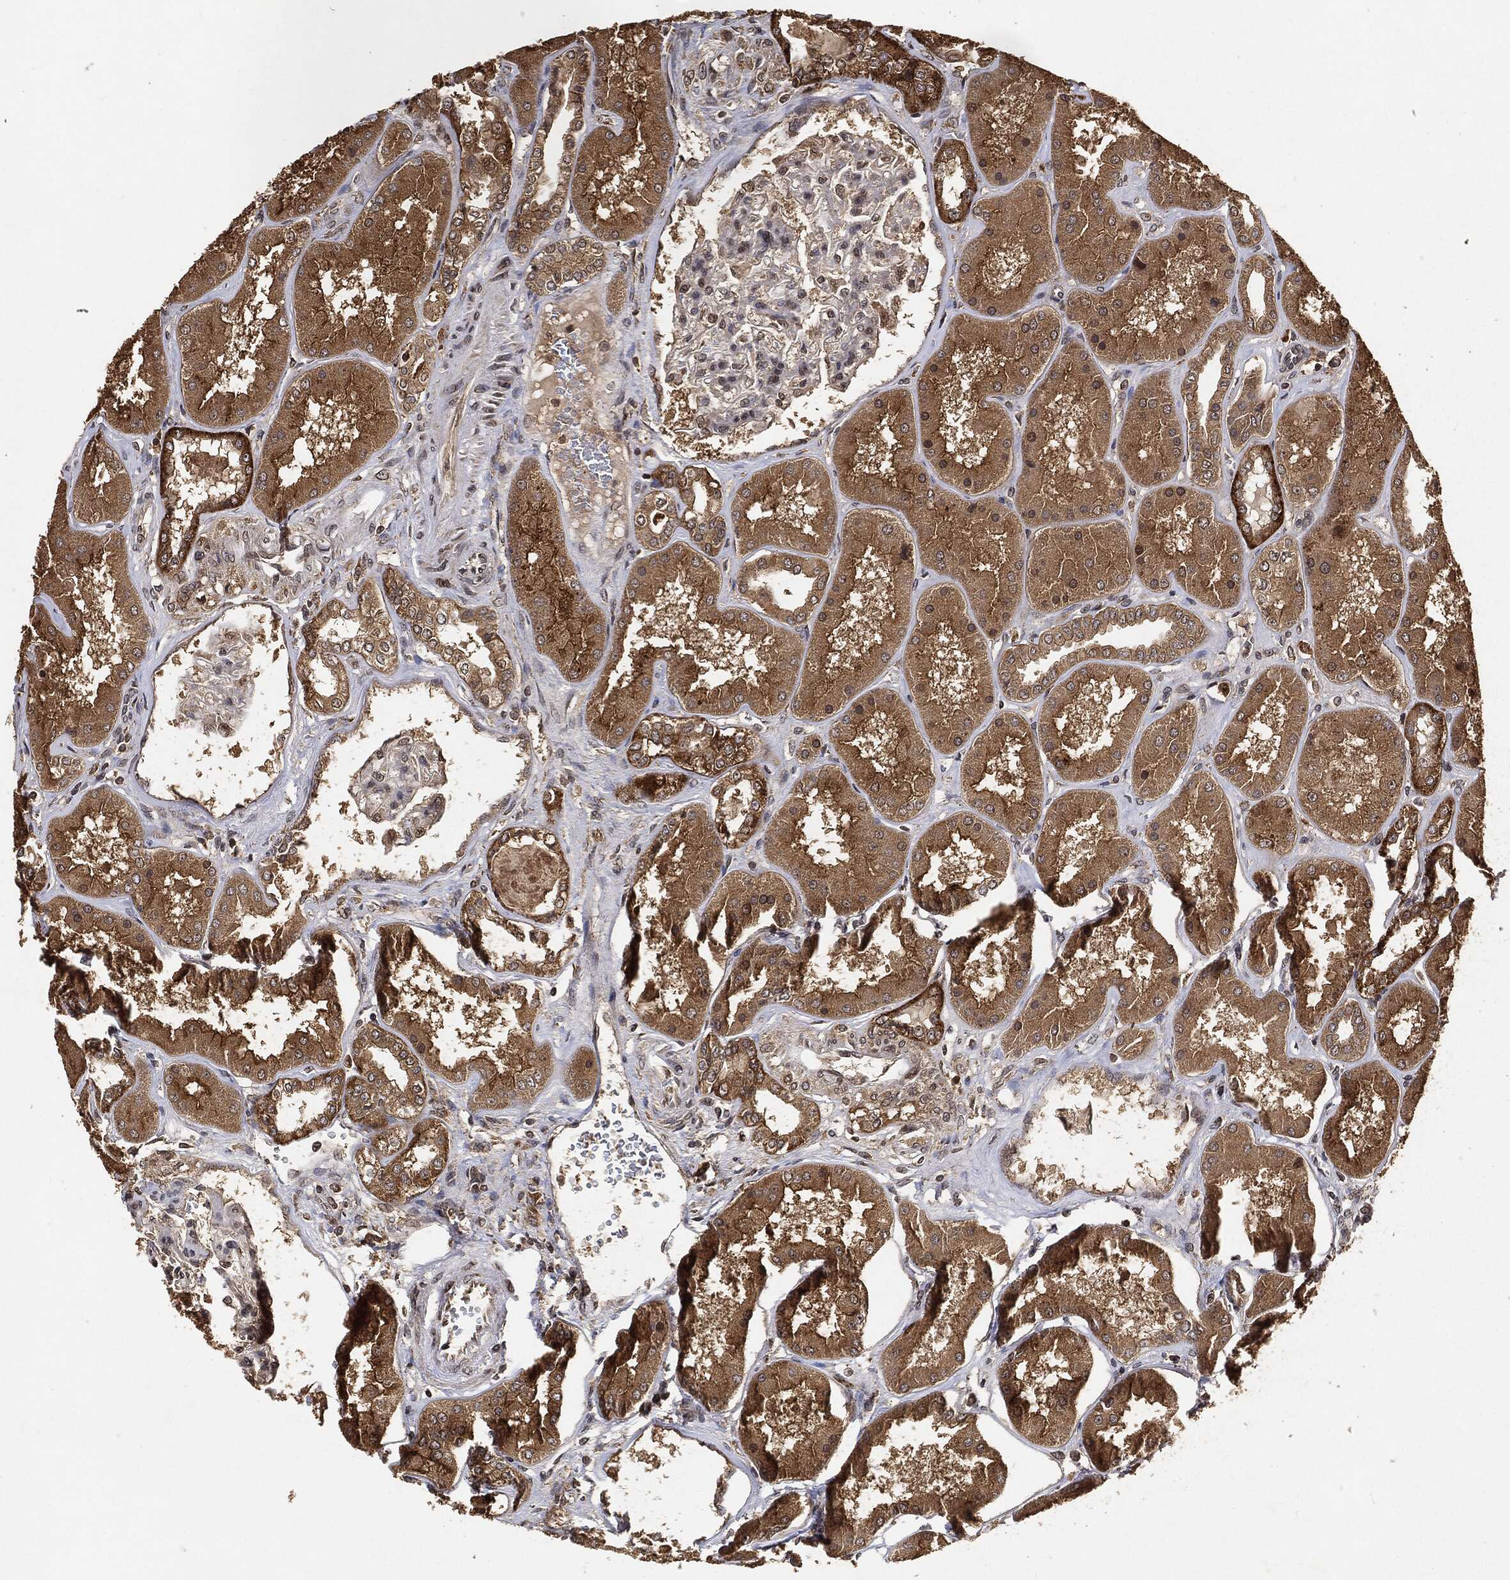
{"staining": {"intensity": "moderate", "quantity": "<25%", "location": "nuclear"}, "tissue": "kidney", "cell_type": "Cells in glomeruli", "image_type": "normal", "snomed": [{"axis": "morphology", "description": "Normal tissue, NOS"}, {"axis": "topography", "description": "Kidney"}], "caption": "Immunohistochemical staining of normal kidney exhibits moderate nuclear protein staining in about <25% of cells in glomeruli.", "gene": "ZNF226", "patient": {"sex": "female", "age": 56}}